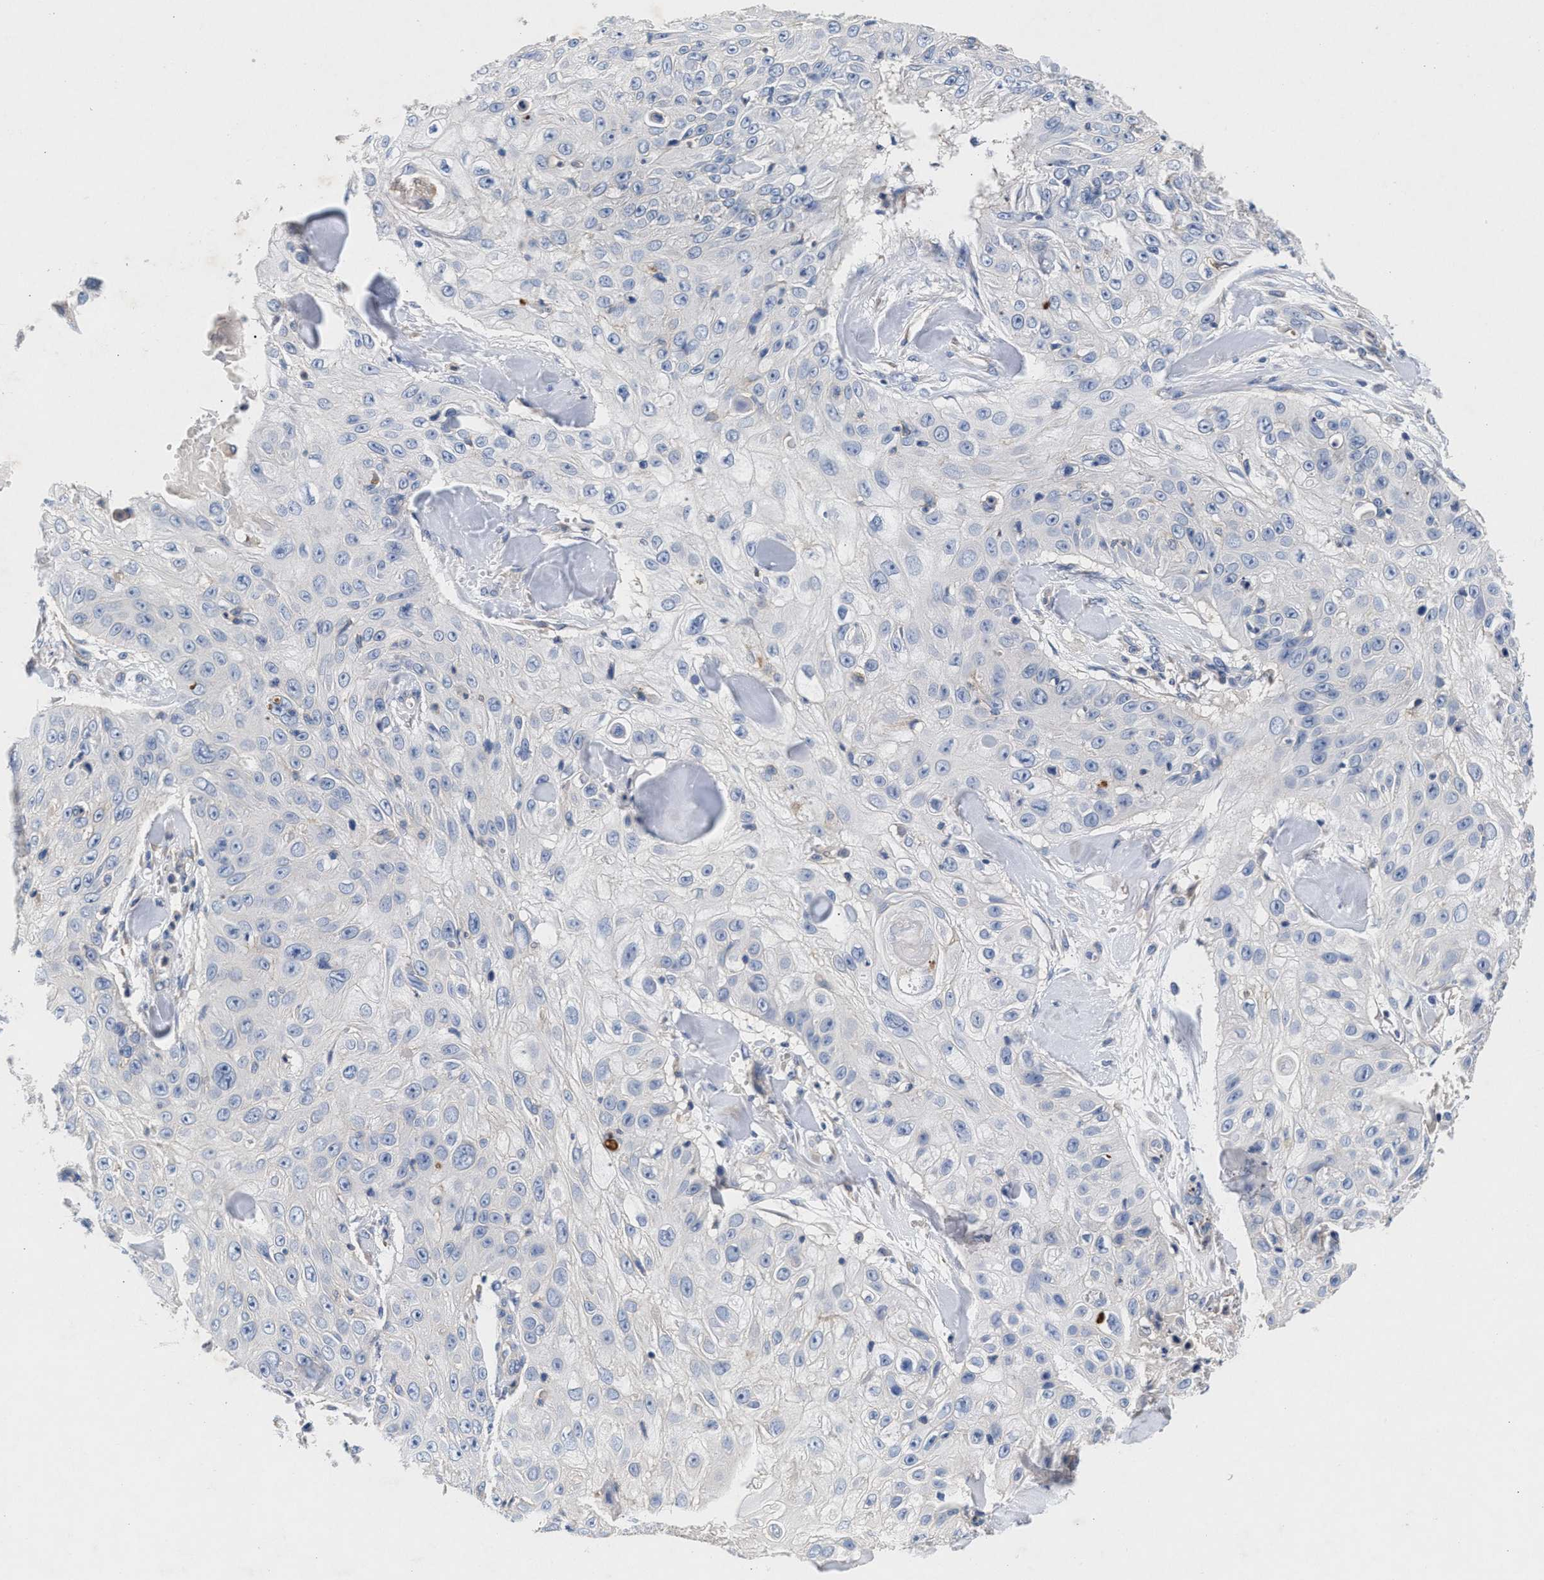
{"staining": {"intensity": "negative", "quantity": "none", "location": "none"}, "tissue": "skin cancer", "cell_type": "Tumor cells", "image_type": "cancer", "snomed": [{"axis": "morphology", "description": "Squamous cell carcinoma, NOS"}, {"axis": "topography", "description": "Skin"}], "caption": "DAB (3,3'-diaminobenzidine) immunohistochemical staining of squamous cell carcinoma (skin) exhibits no significant expression in tumor cells.", "gene": "GNAI3", "patient": {"sex": "male", "age": 86}}